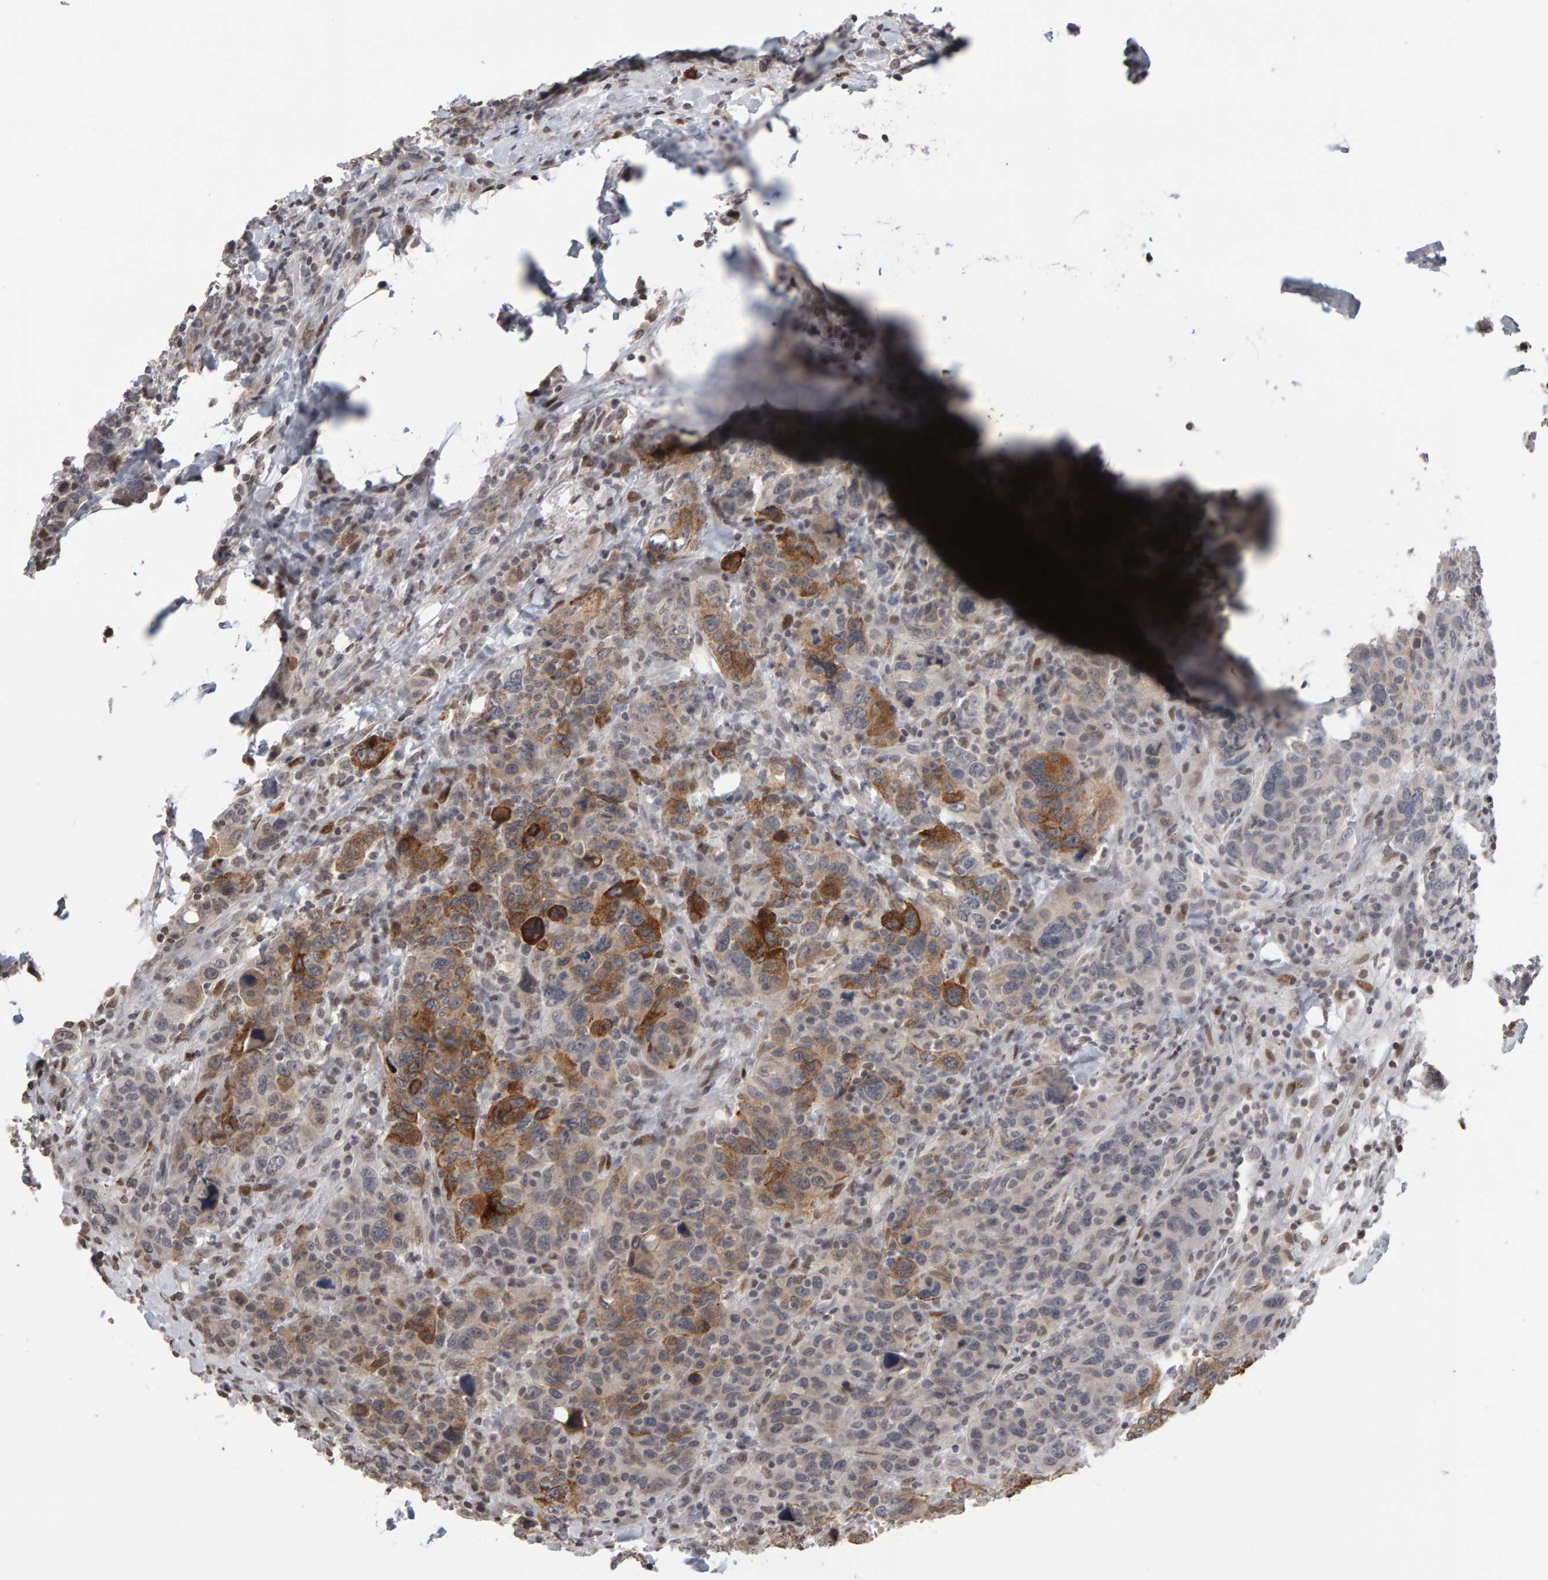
{"staining": {"intensity": "moderate", "quantity": "25%-75%", "location": "cytoplasmic/membranous"}, "tissue": "breast cancer", "cell_type": "Tumor cells", "image_type": "cancer", "snomed": [{"axis": "morphology", "description": "Duct carcinoma"}, {"axis": "topography", "description": "Breast"}], "caption": "Breast infiltrating ductal carcinoma tissue demonstrates moderate cytoplasmic/membranous positivity in about 25%-75% of tumor cells, visualized by immunohistochemistry. (DAB (3,3'-diaminobenzidine) IHC with brightfield microscopy, high magnification).", "gene": "TRAM1", "patient": {"sex": "female", "age": 37}}